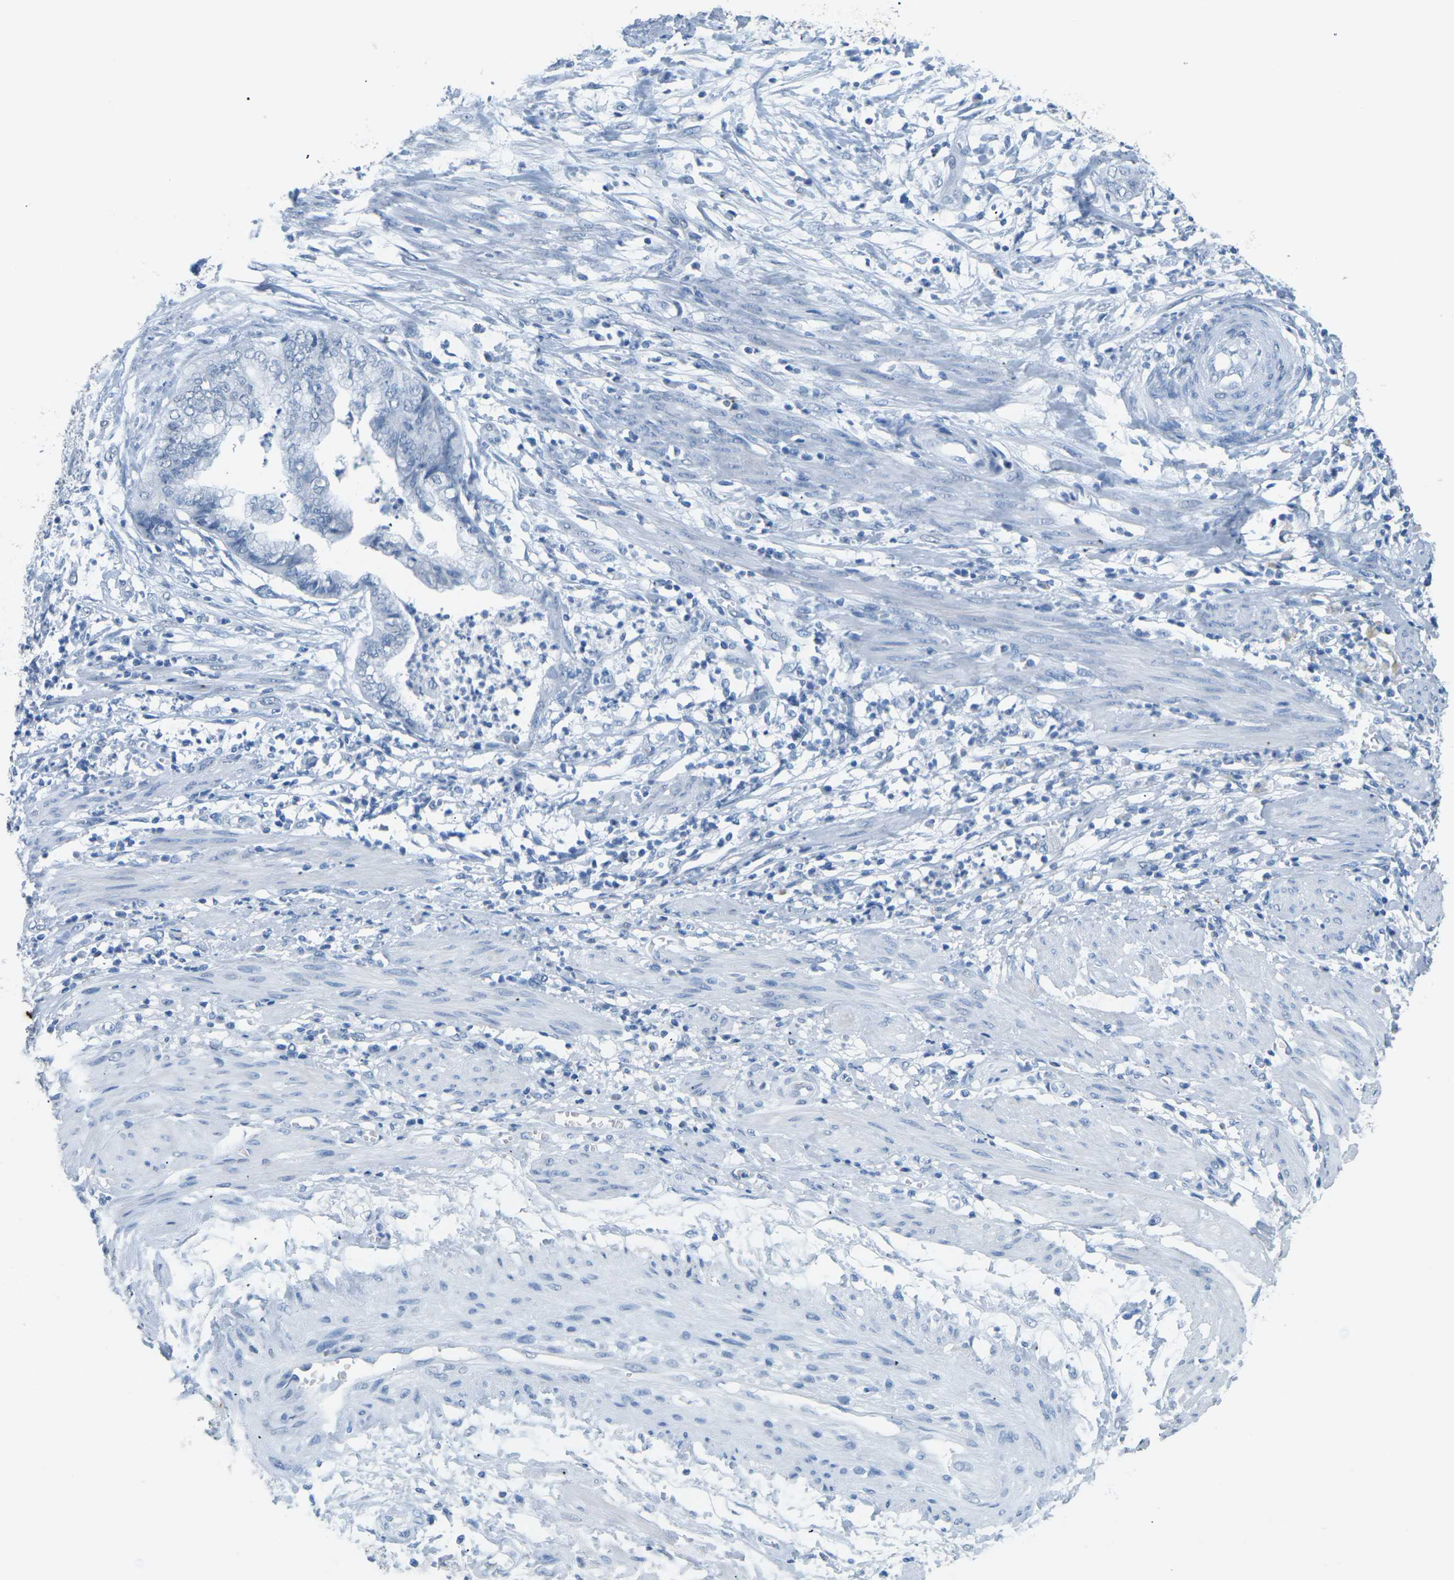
{"staining": {"intensity": "negative", "quantity": "none", "location": "none"}, "tissue": "endometrial cancer", "cell_type": "Tumor cells", "image_type": "cancer", "snomed": [{"axis": "morphology", "description": "Necrosis, NOS"}, {"axis": "morphology", "description": "Adenocarcinoma, NOS"}, {"axis": "topography", "description": "Endometrium"}], "caption": "DAB (3,3'-diaminobenzidine) immunohistochemical staining of endometrial cancer demonstrates no significant staining in tumor cells.", "gene": "CTAG1A", "patient": {"sex": "female", "age": 79}}